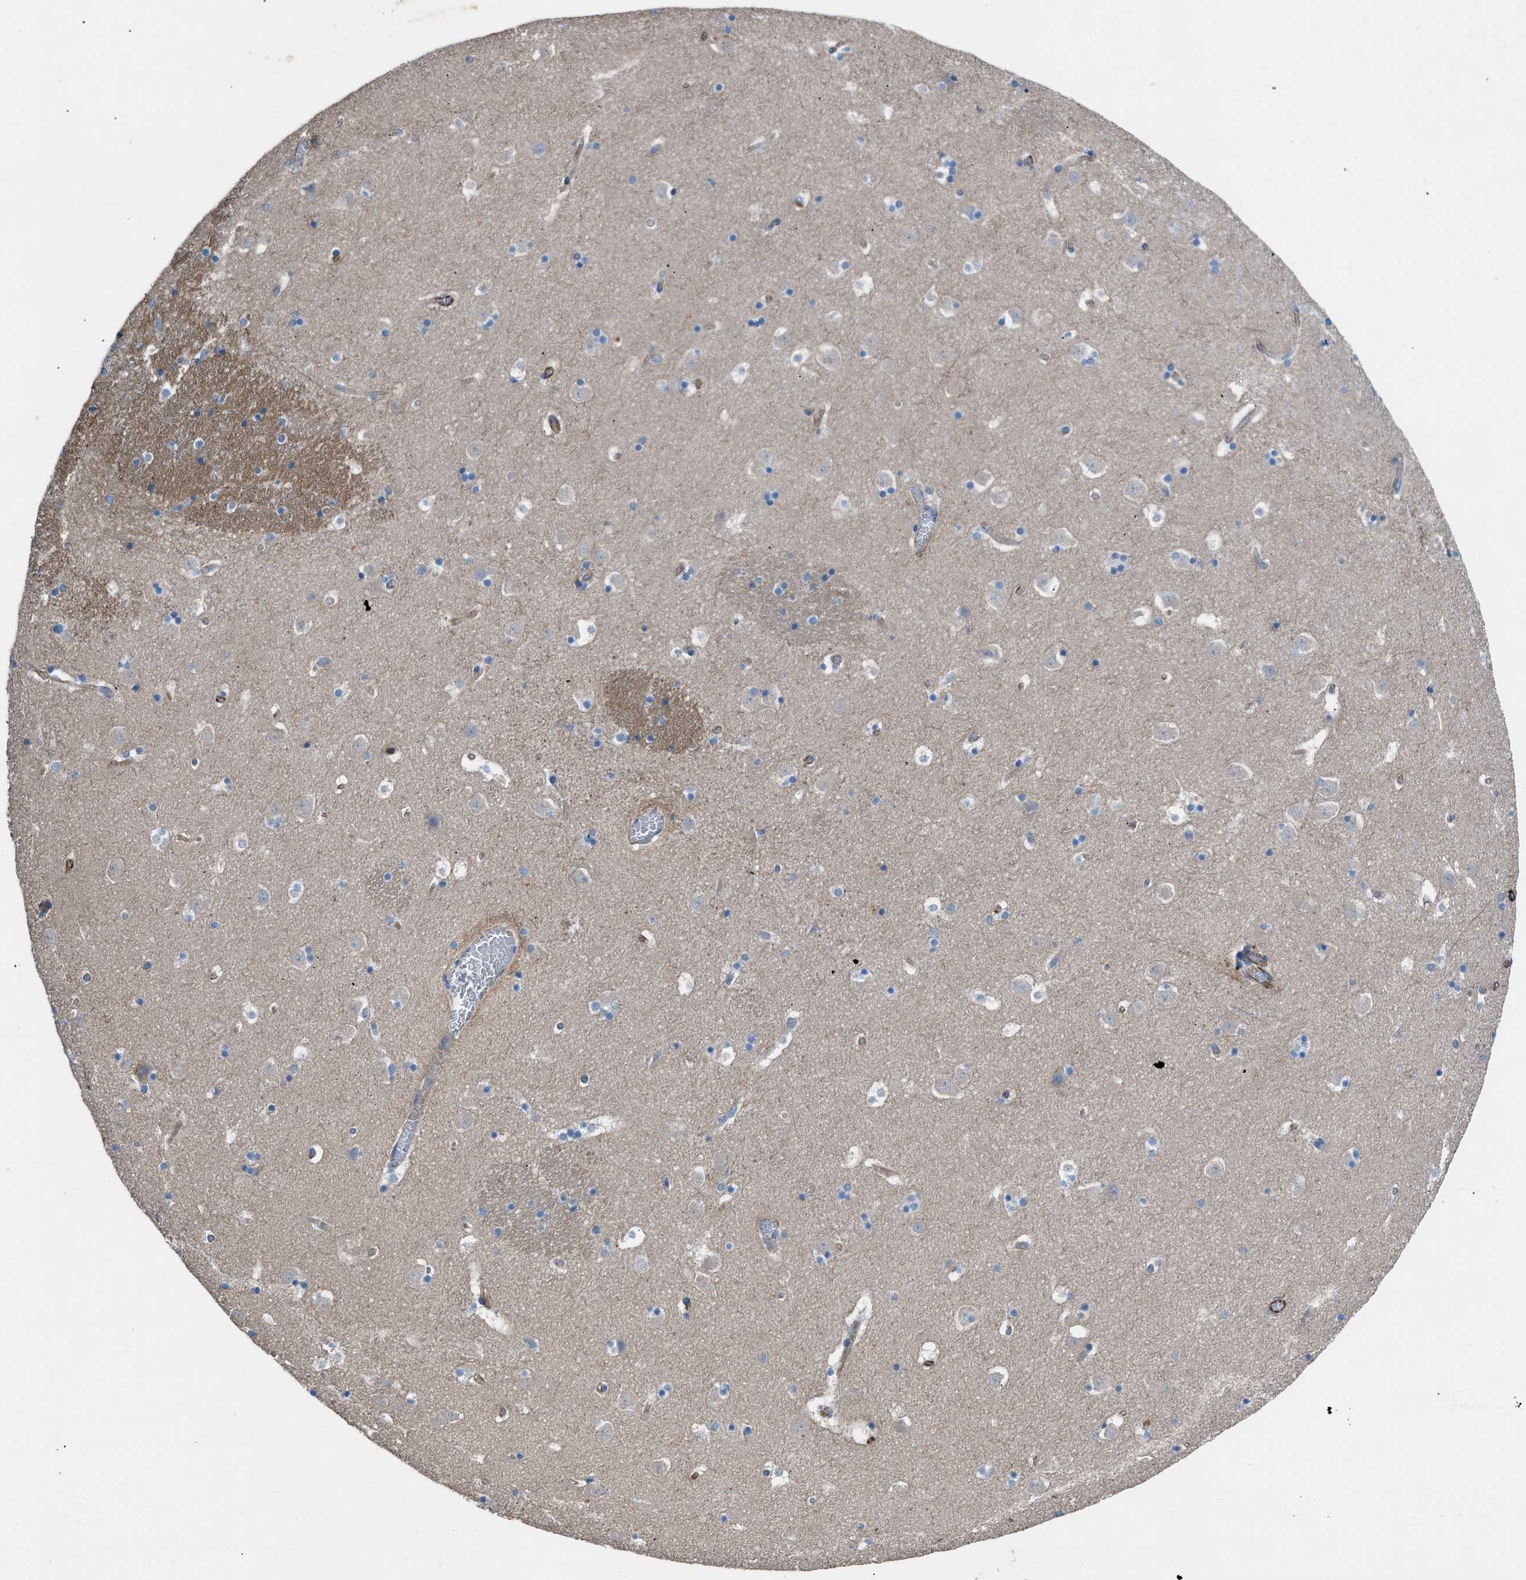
{"staining": {"intensity": "negative", "quantity": "none", "location": "none"}, "tissue": "caudate", "cell_type": "Glial cells", "image_type": "normal", "snomed": [{"axis": "morphology", "description": "Normal tissue, NOS"}, {"axis": "topography", "description": "Lateral ventricle wall"}], "caption": "IHC photomicrograph of normal caudate: caudate stained with DAB demonstrates no significant protein expression in glial cells.", "gene": "CABP7", "patient": {"sex": "male", "age": 45}}